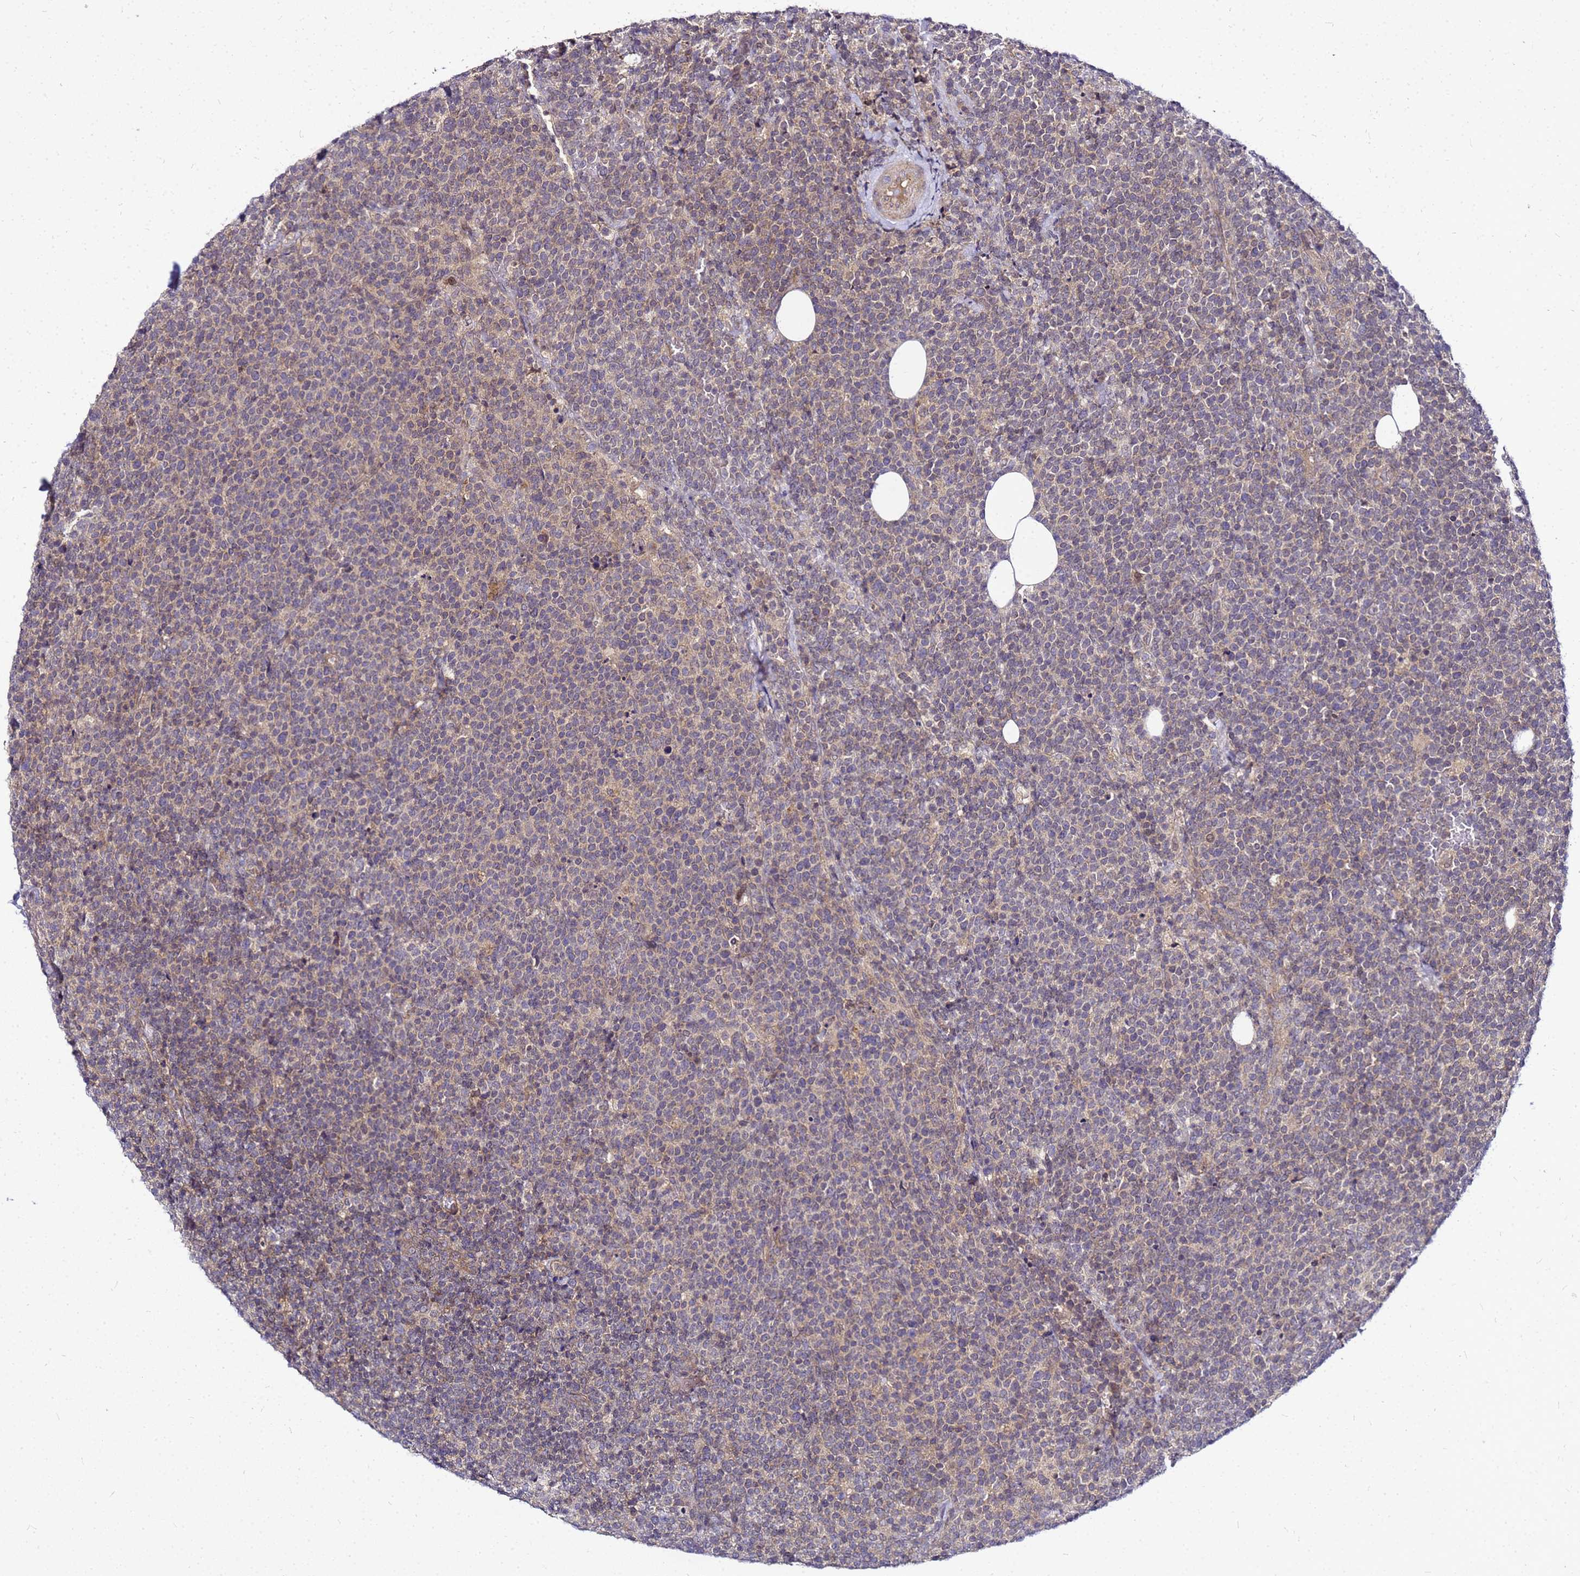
{"staining": {"intensity": "negative", "quantity": "none", "location": "none"}, "tissue": "lymphoma", "cell_type": "Tumor cells", "image_type": "cancer", "snomed": [{"axis": "morphology", "description": "Malignant lymphoma, non-Hodgkin's type, High grade"}, {"axis": "topography", "description": "Lymph node"}], "caption": "High magnification brightfield microscopy of lymphoma stained with DAB (3,3'-diaminobenzidine) (brown) and counterstained with hematoxylin (blue): tumor cells show no significant positivity.", "gene": "SAT1", "patient": {"sex": "male", "age": 61}}